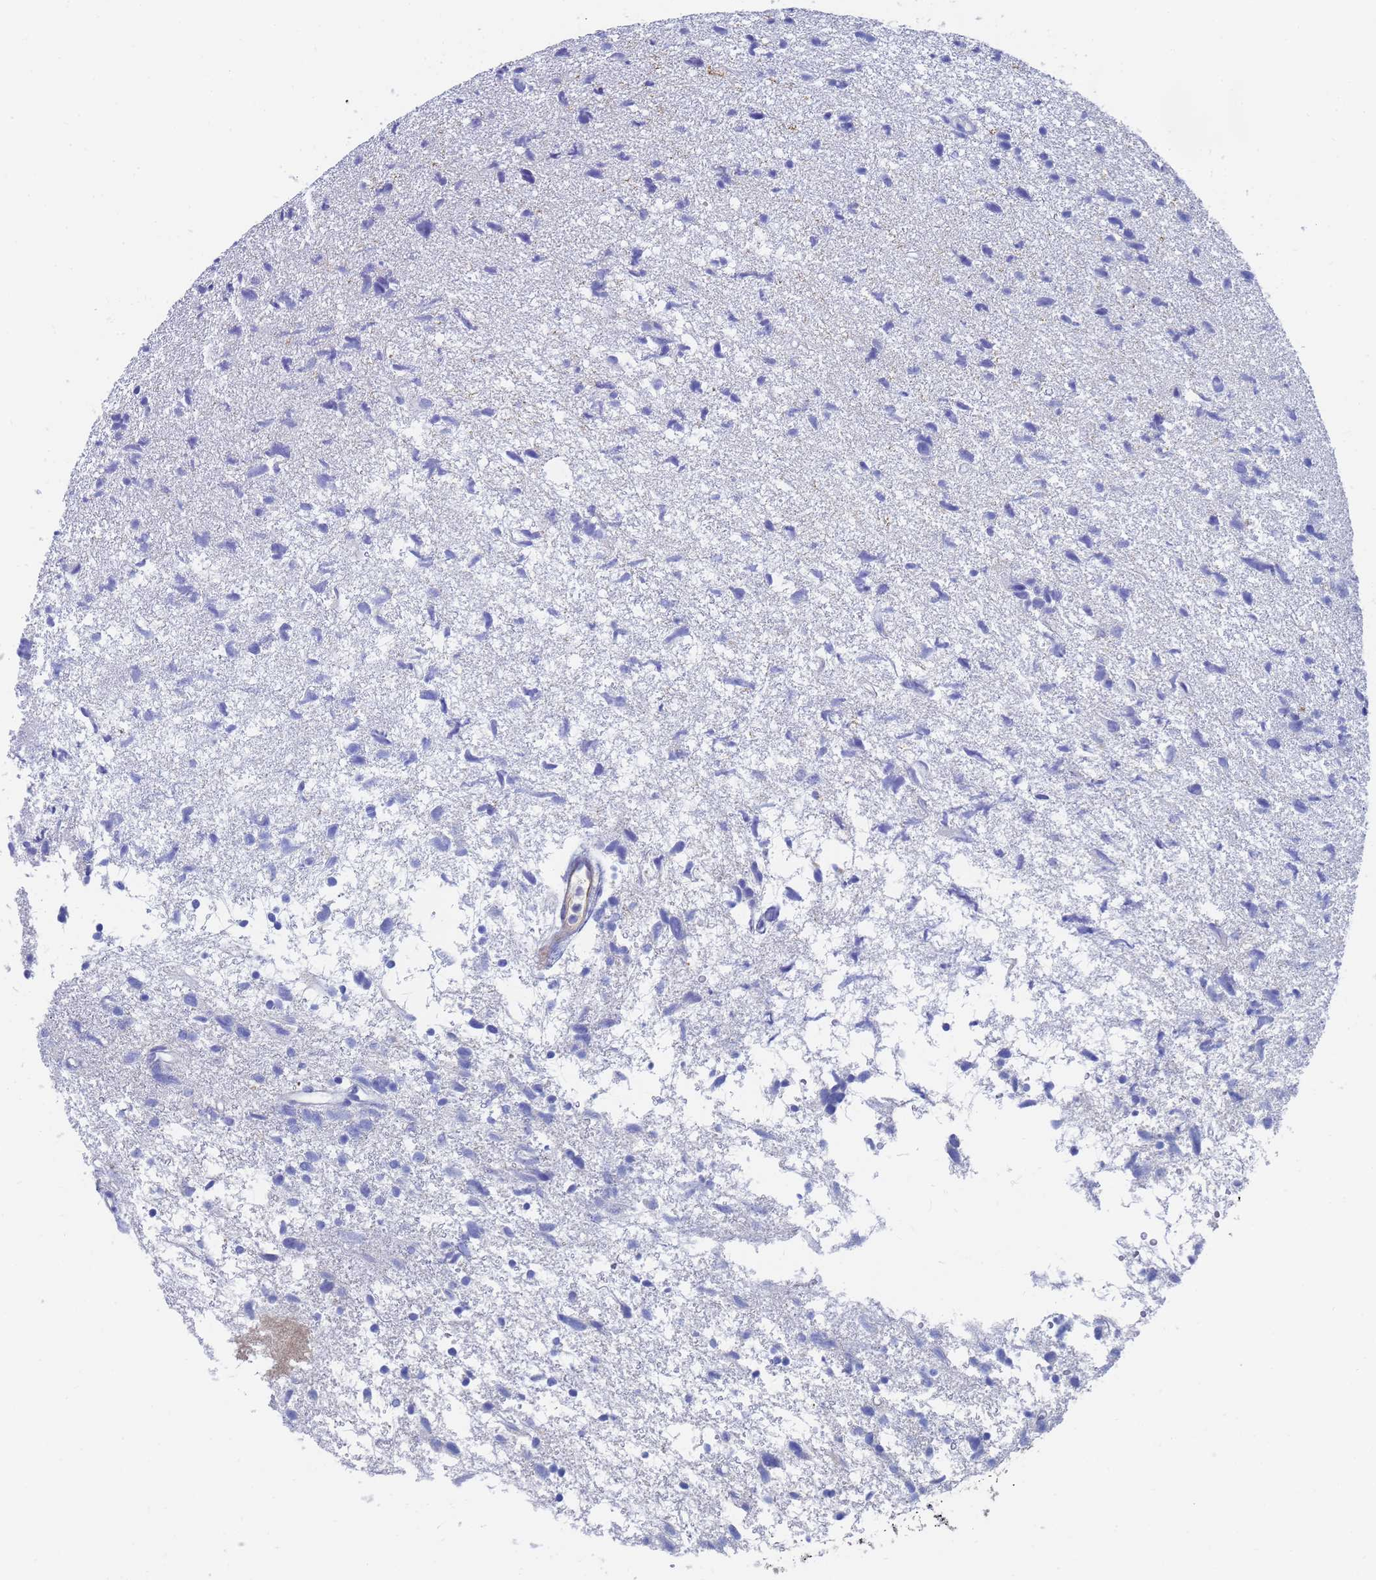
{"staining": {"intensity": "negative", "quantity": "none", "location": "none"}, "tissue": "glioma", "cell_type": "Tumor cells", "image_type": "cancer", "snomed": [{"axis": "morphology", "description": "Glioma, malignant, High grade"}, {"axis": "topography", "description": "Brain"}], "caption": "The immunohistochemistry image has no significant staining in tumor cells of malignant glioma (high-grade) tissue.", "gene": "GCHFR", "patient": {"sex": "female", "age": 59}}